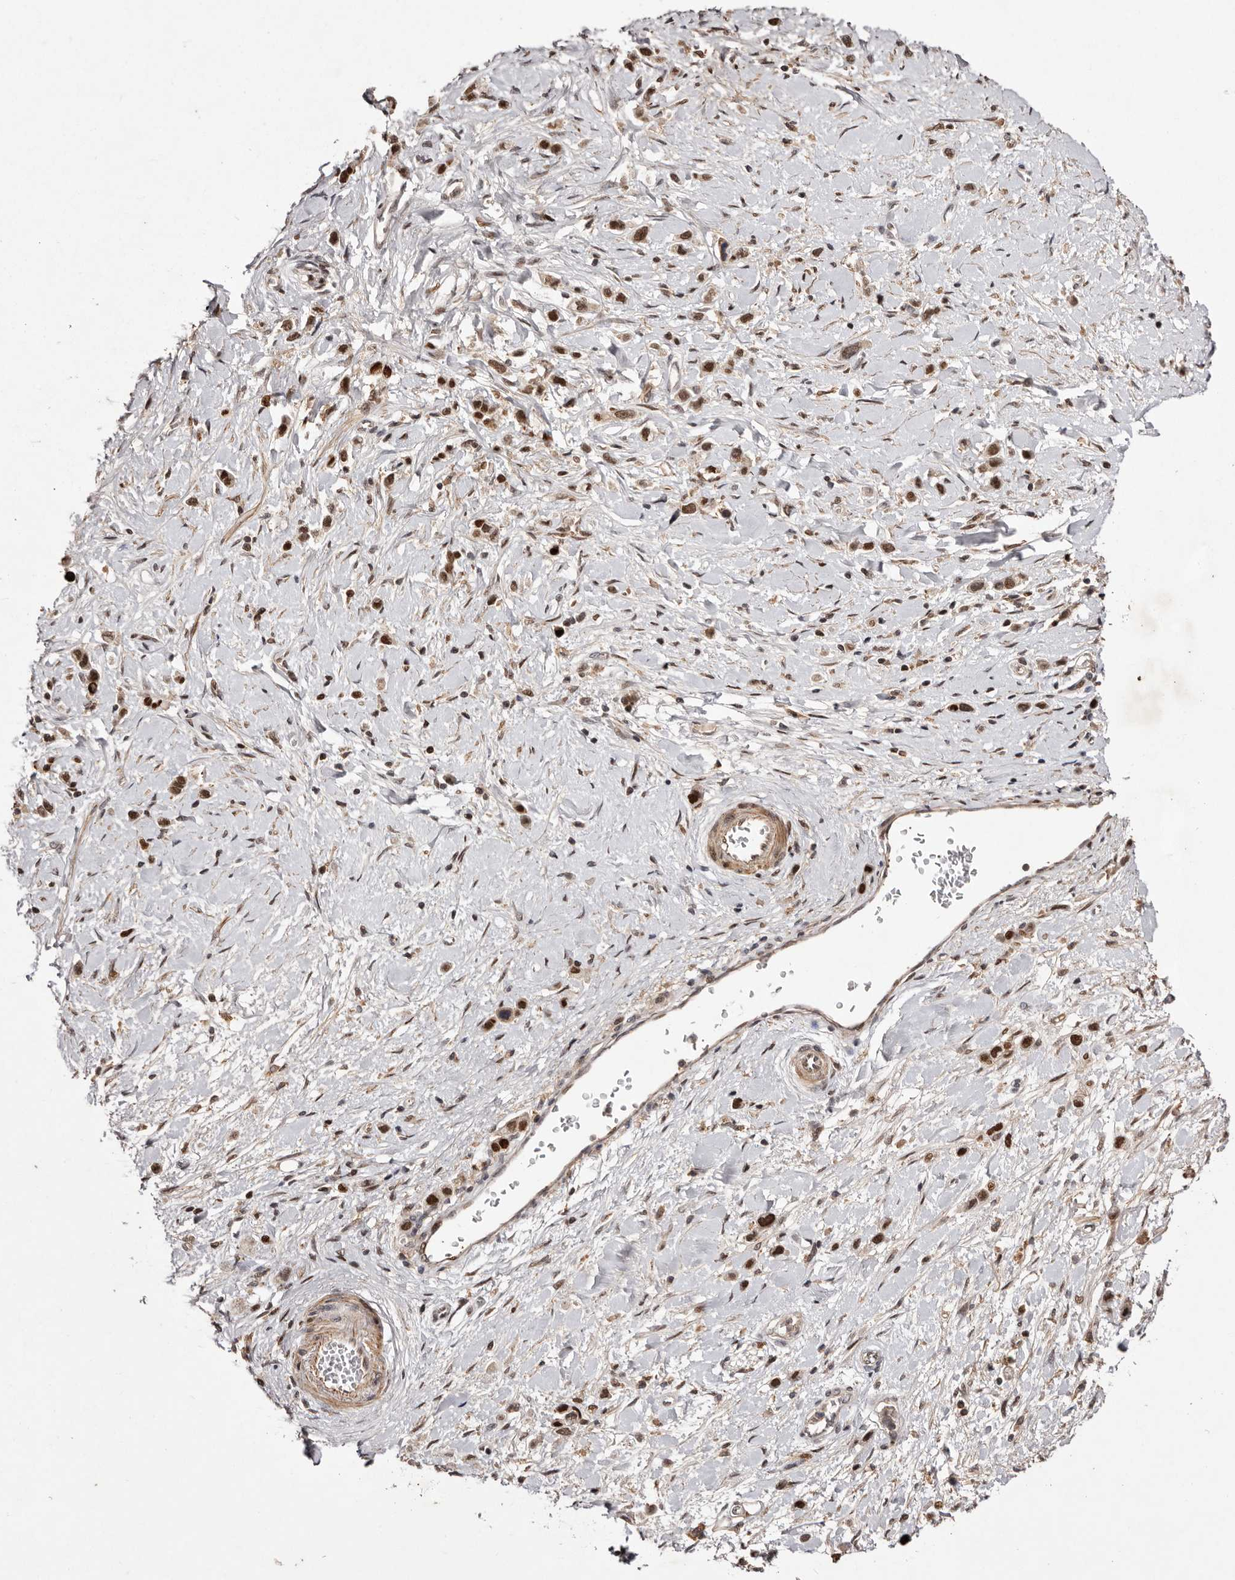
{"staining": {"intensity": "moderate", "quantity": ">75%", "location": "nuclear"}, "tissue": "stomach cancer", "cell_type": "Tumor cells", "image_type": "cancer", "snomed": [{"axis": "morphology", "description": "Adenocarcinoma, NOS"}, {"axis": "topography", "description": "Stomach"}], "caption": "Protein staining of stomach cancer (adenocarcinoma) tissue reveals moderate nuclear staining in about >75% of tumor cells. The protein of interest is shown in brown color, while the nuclei are stained blue.", "gene": "FBXO5", "patient": {"sex": "female", "age": 65}}